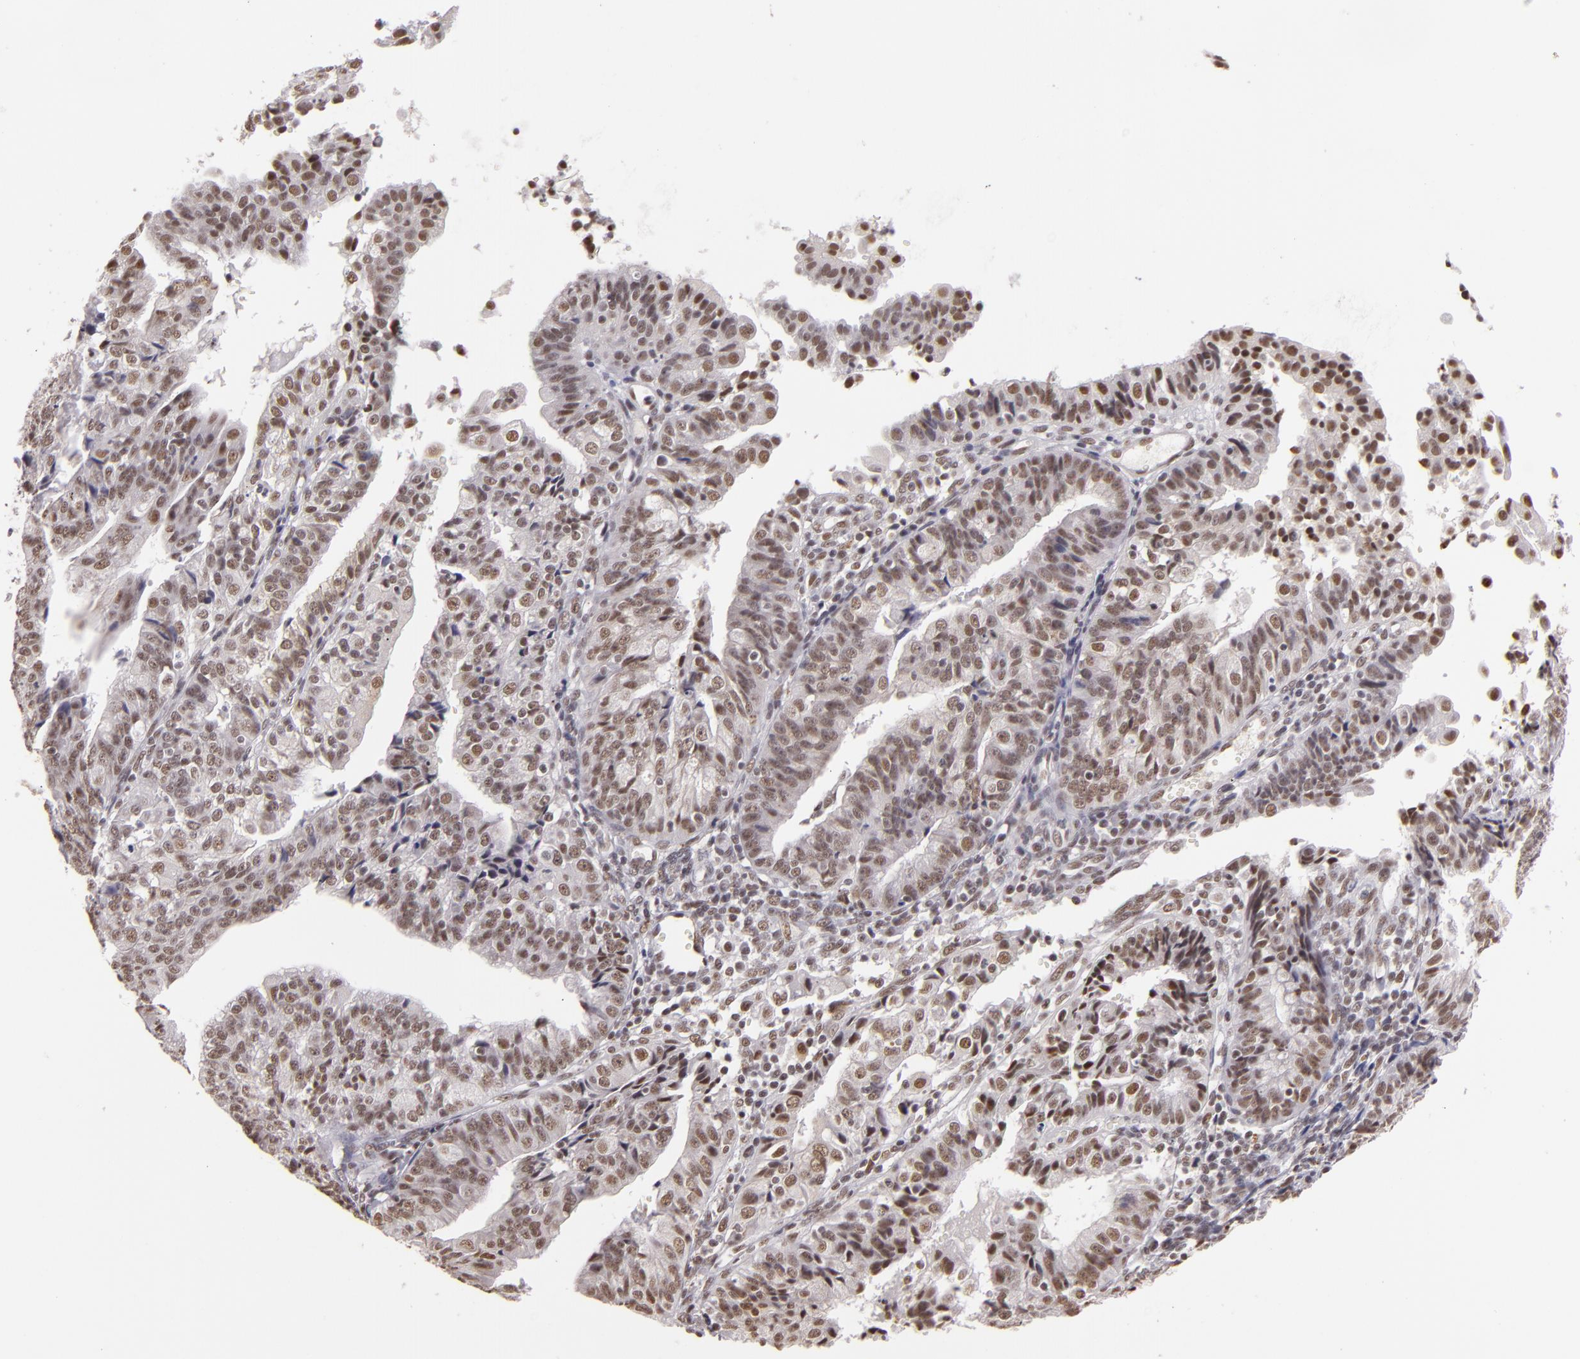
{"staining": {"intensity": "weak", "quantity": ">75%", "location": "nuclear"}, "tissue": "endometrial cancer", "cell_type": "Tumor cells", "image_type": "cancer", "snomed": [{"axis": "morphology", "description": "Adenocarcinoma, NOS"}, {"axis": "topography", "description": "Endometrium"}], "caption": "Tumor cells exhibit low levels of weak nuclear positivity in approximately >75% of cells in endometrial adenocarcinoma. (IHC, brightfield microscopy, high magnification).", "gene": "INTS6", "patient": {"sex": "female", "age": 56}}